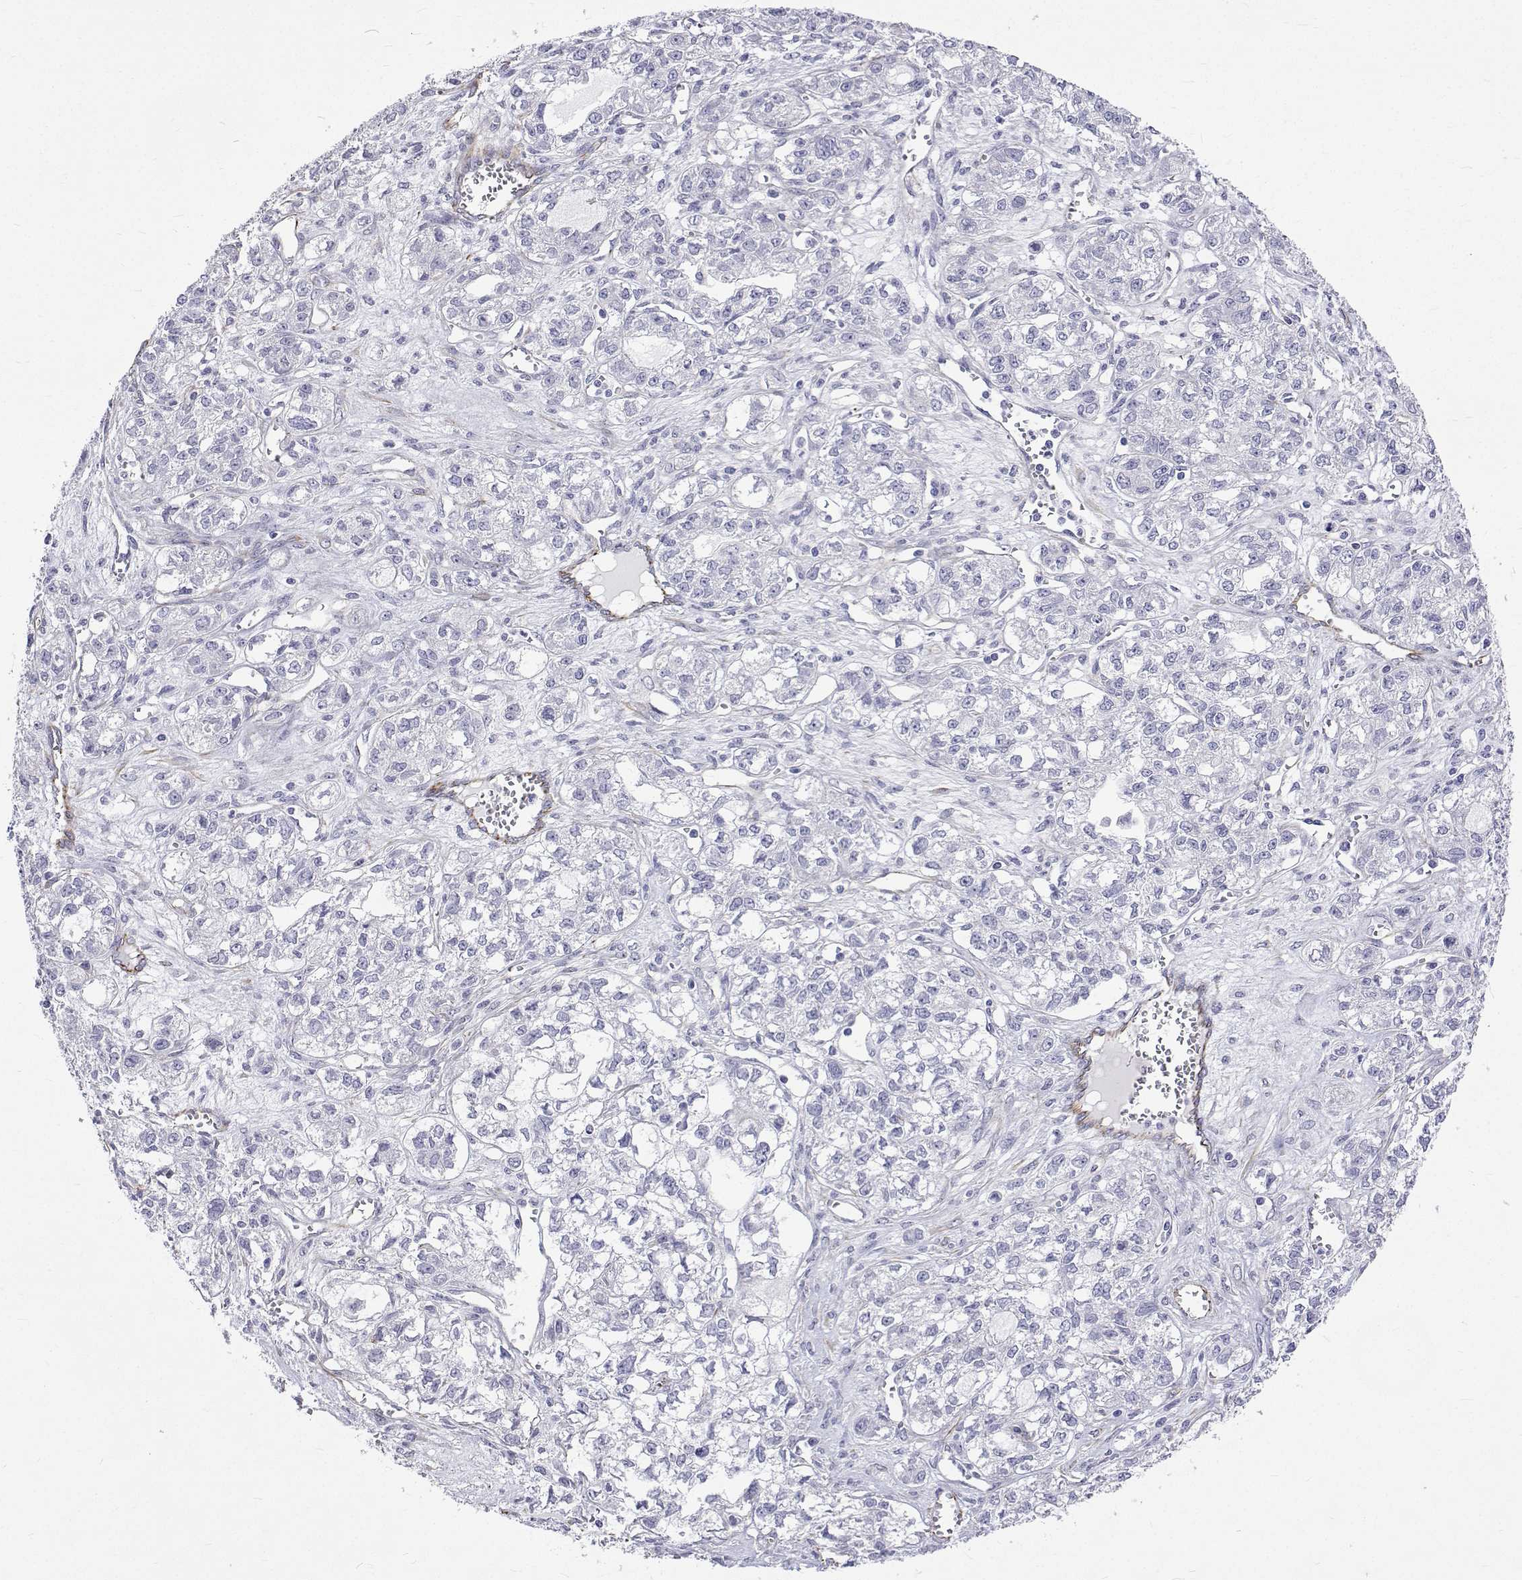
{"staining": {"intensity": "negative", "quantity": "none", "location": "none"}, "tissue": "ovarian cancer", "cell_type": "Tumor cells", "image_type": "cancer", "snomed": [{"axis": "morphology", "description": "Carcinoma, endometroid"}, {"axis": "topography", "description": "Ovary"}], "caption": "Immunohistochemistry (IHC) photomicrograph of human ovarian cancer stained for a protein (brown), which exhibits no expression in tumor cells.", "gene": "OPRPN", "patient": {"sex": "female", "age": 64}}